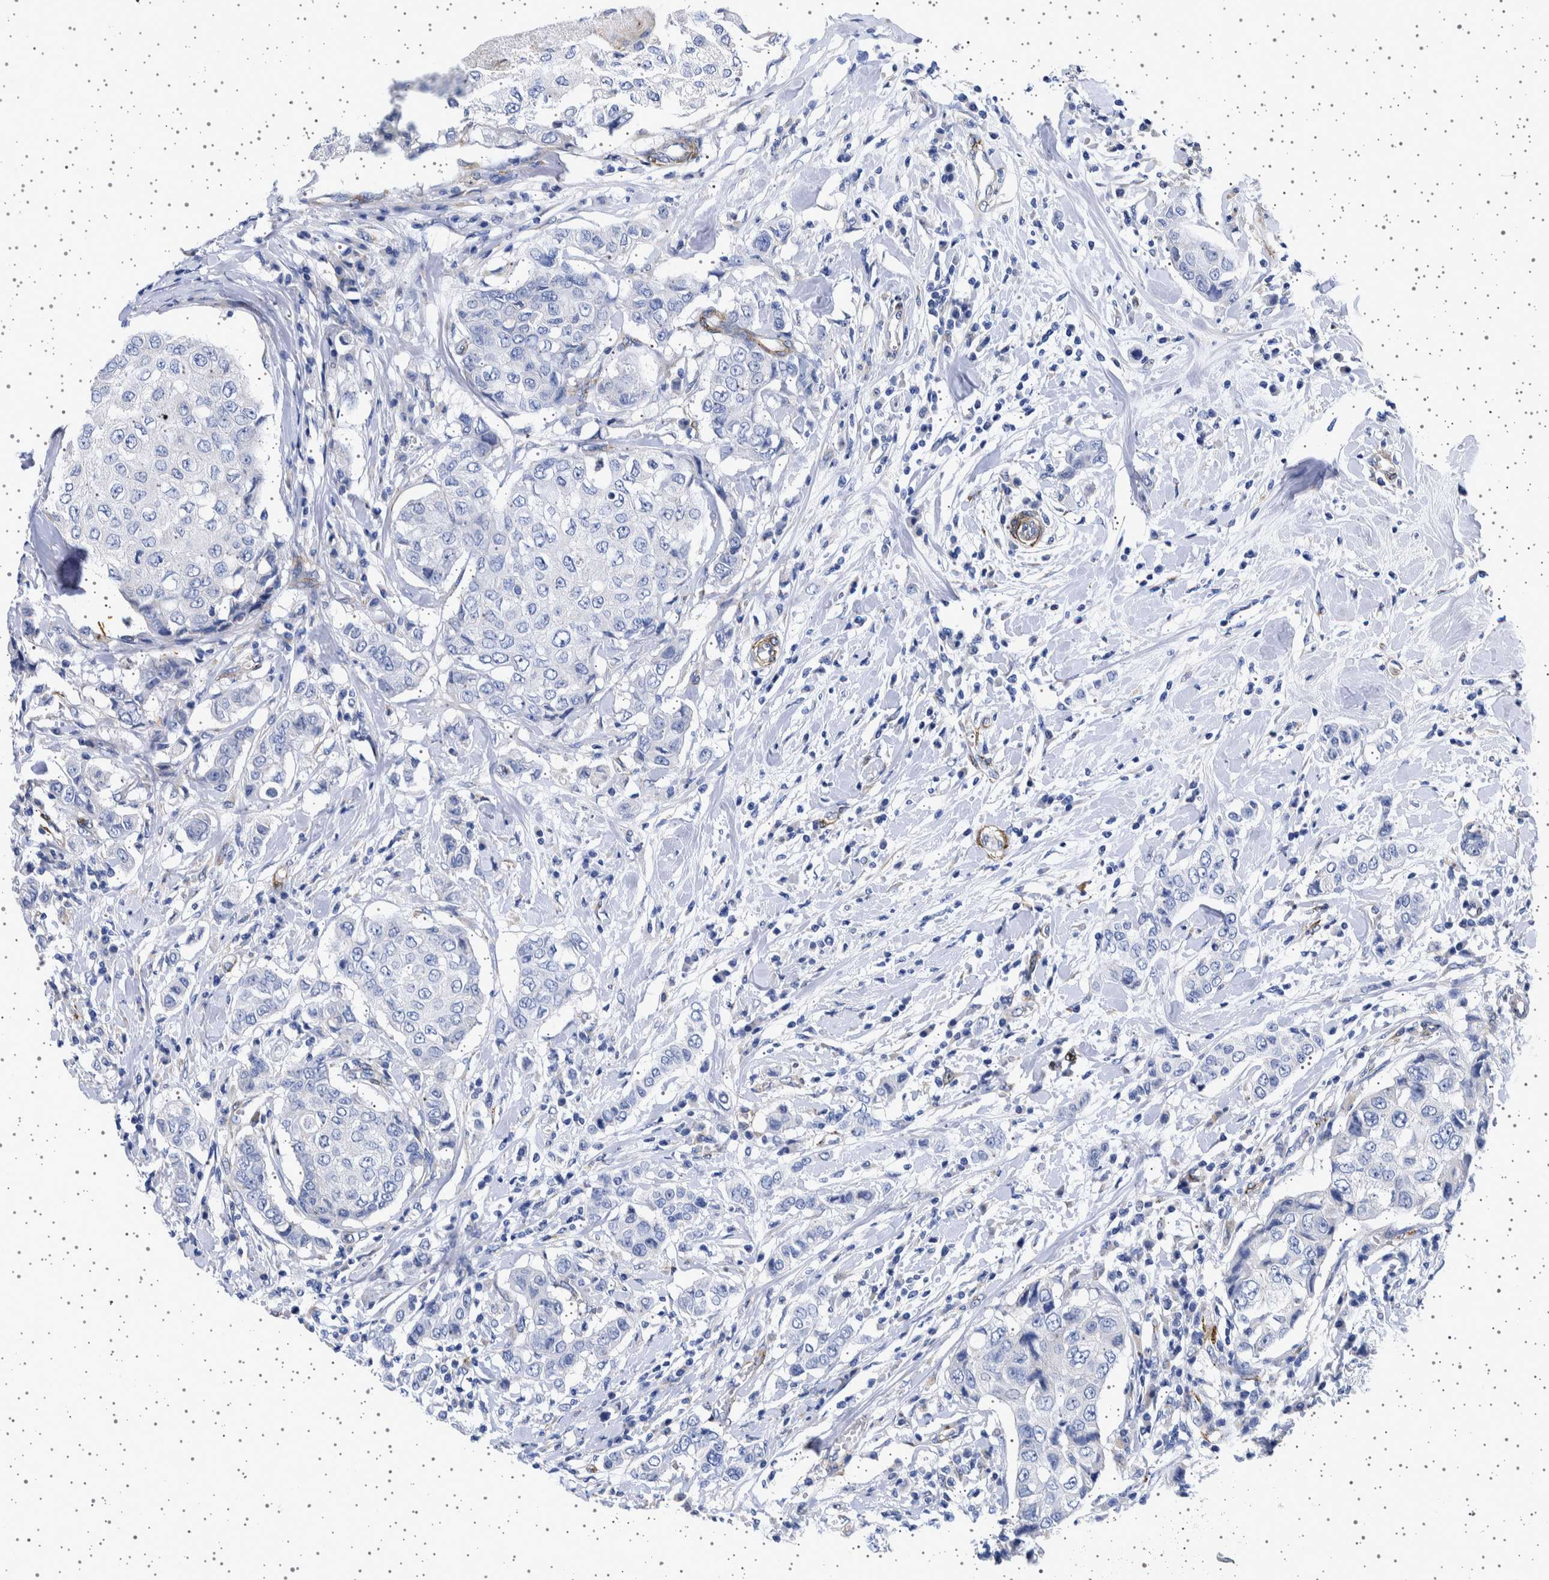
{"staining": {"intensity": "negative", "quantity": "none", "location": "none"}, "tissue": "breast cancer", "cell_type": "Tumor cells", "image_type": "cancer", "snomed": [{"axis": "morphology", "description": "Duct carcinoma"}, {"axis": "topography", "description": "Breast"}], "caption": "A high-resolution image shows immunohistochemistry staining of breast cancer, which demonstrates no significant expression in tumor cells. (Stains: DAB immunohistochemistry with hematoxylin counter stain, Microscopy: brightfield microscopy at high magnification).", "gene": "SEPTIN4", "patient": {"sex": "female", "age": 27}}